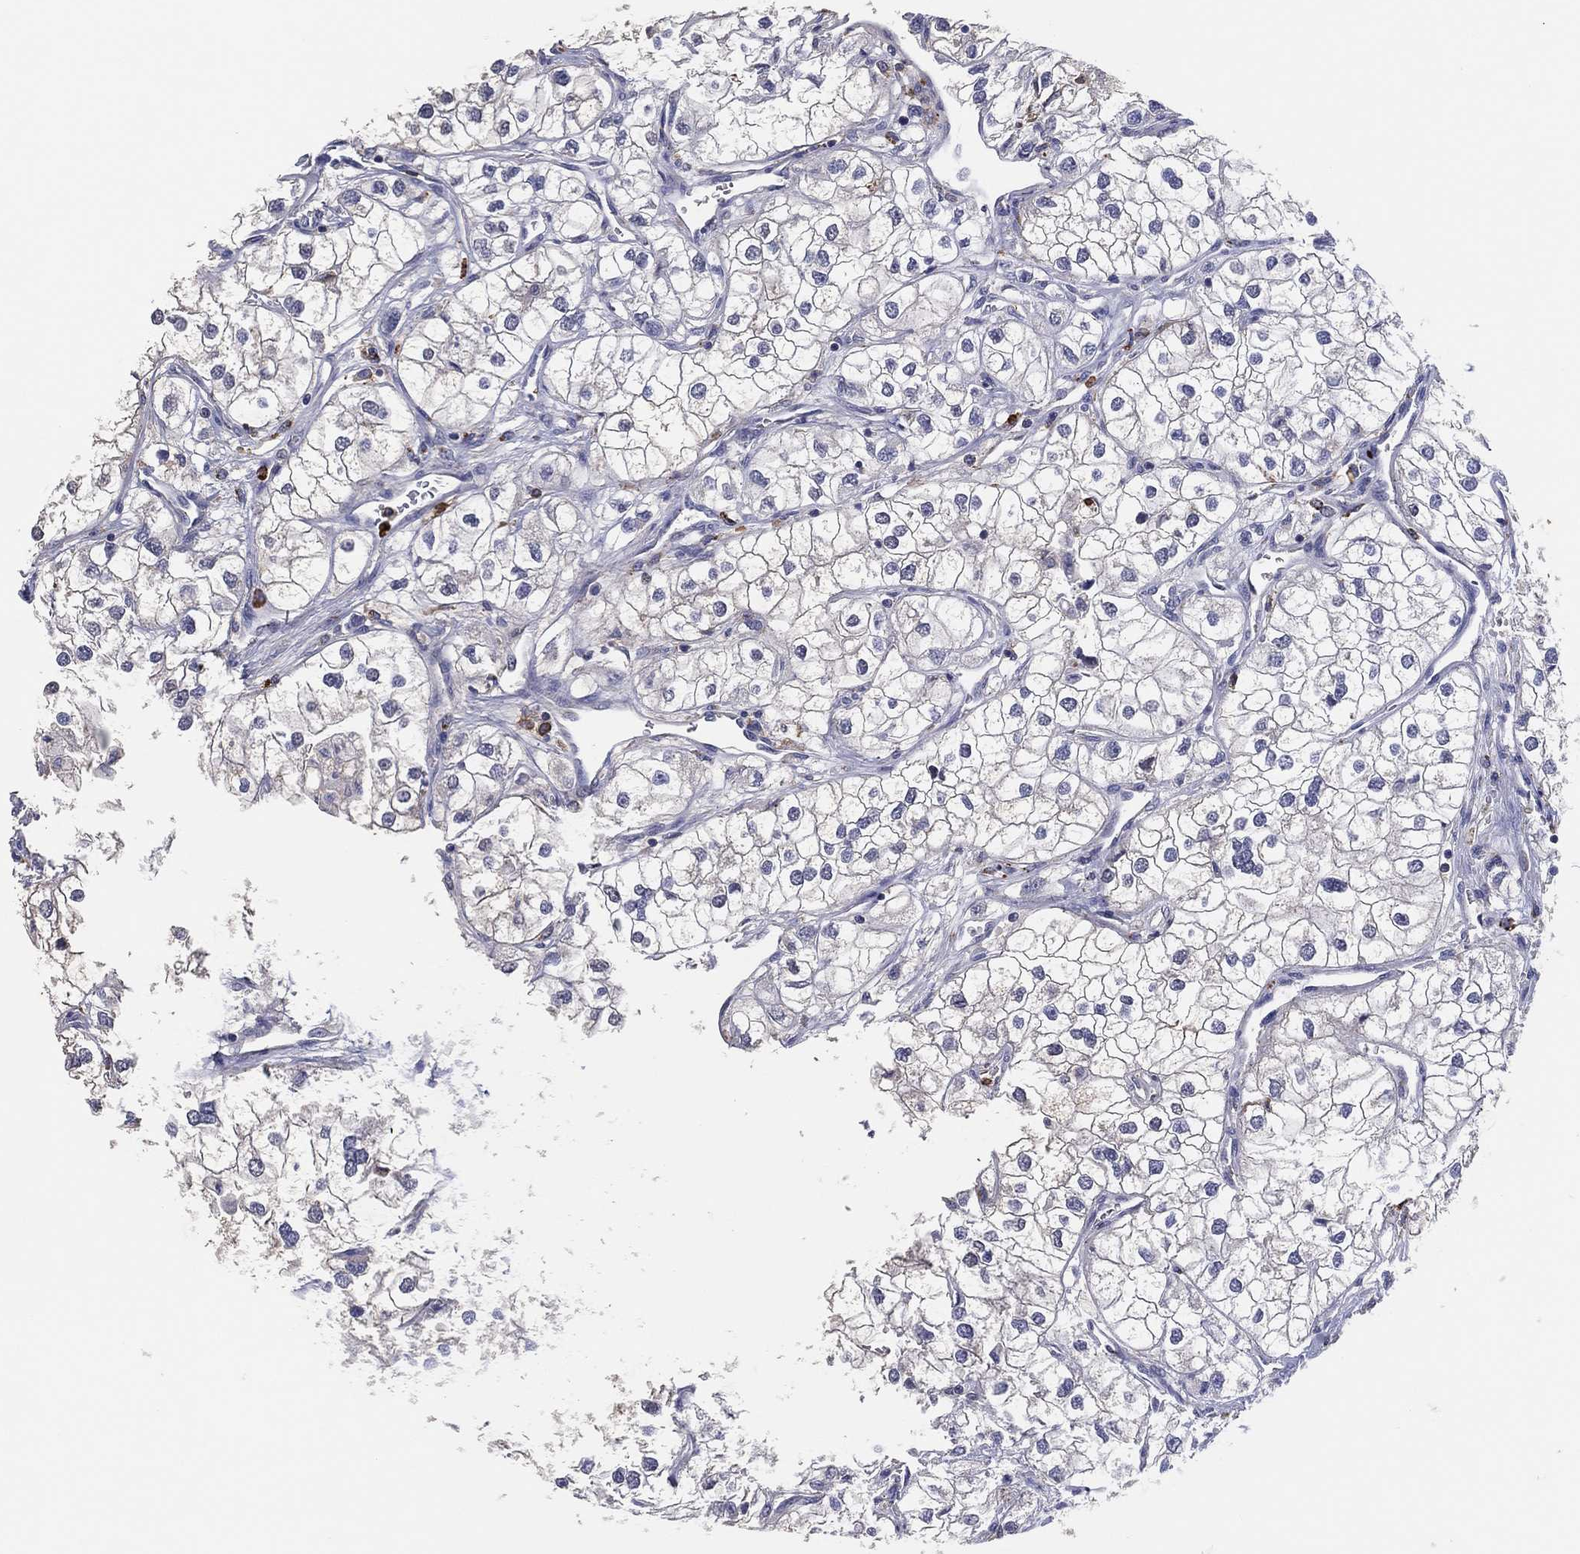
{"staining": {"intensity": "negative", "quantity": "none", "location": "none"}, "tissue": "renal cancer", "cell_type": "Tumor cells", "image_type": "cancer", "snomed": [{"axis": "morphology", "description": "Adenocarcinoma, NOS"}, {"axis": "topography", "description": "Kidney"}], "caption": "An image of adenocarcinoma (renal) stained for a protein exhibits no brown staining in tumor cells.", "gene": "PLAC8", "patient": {"sex": "male", "age": 59}}